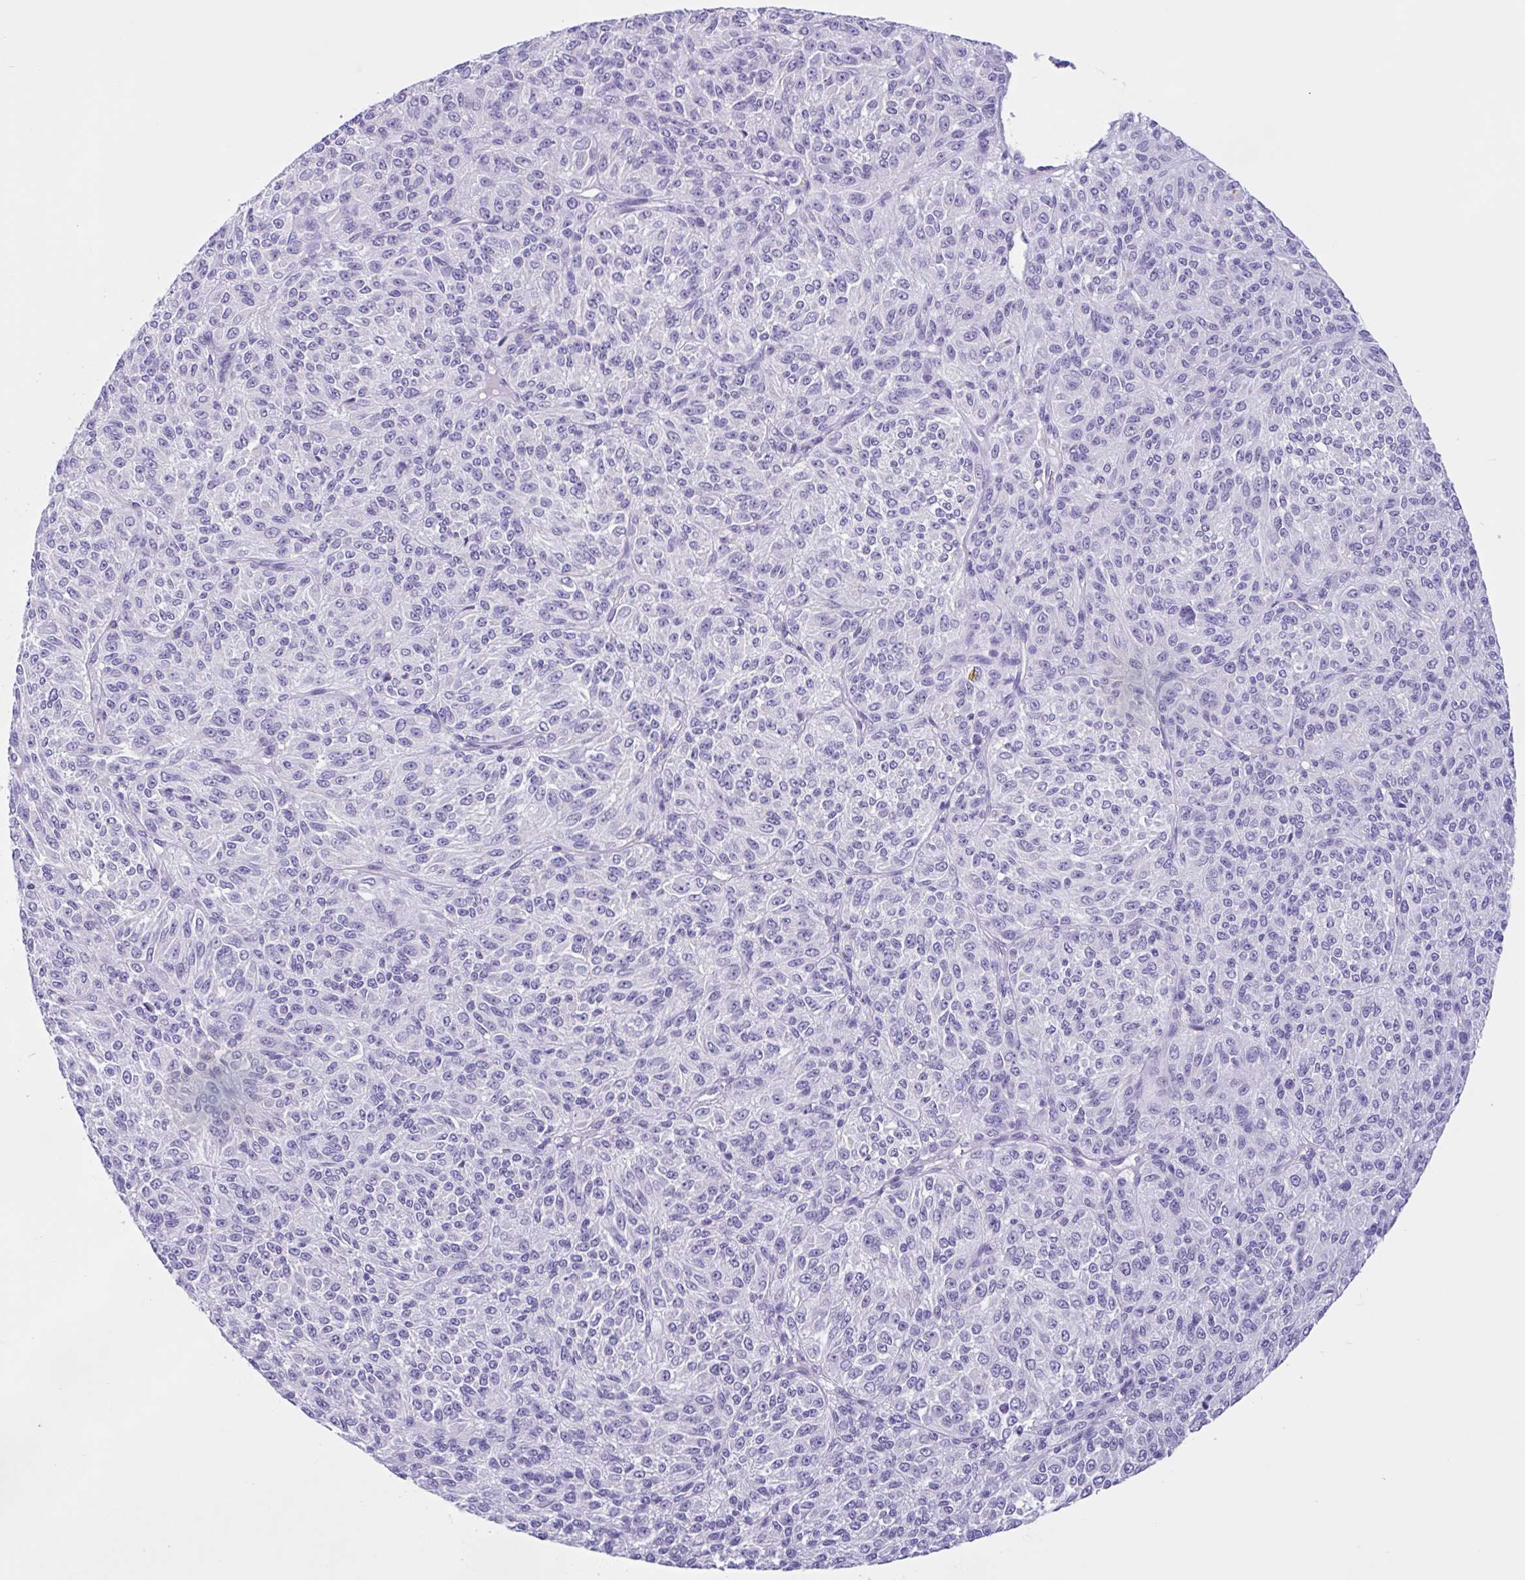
{"staining": {"intensity": "negative", "quantity": "none", "location": "none"}, "tissue": "melanoma", "cell_type": "Tumor cells", "image_type": "cancer", "snomed": [{"axis": "morphology", "description": "Malignant melanoma, Metastatic site"}, {"axis": "topography", "description": "Brain"}], "caption": "Immunohistochemical staining of human malignant melanoma (metastatic site) exhibits no significant positivity in tumor cells.", "gene": "ZNF319", "patient": {"sex": "female", "age": 56}}